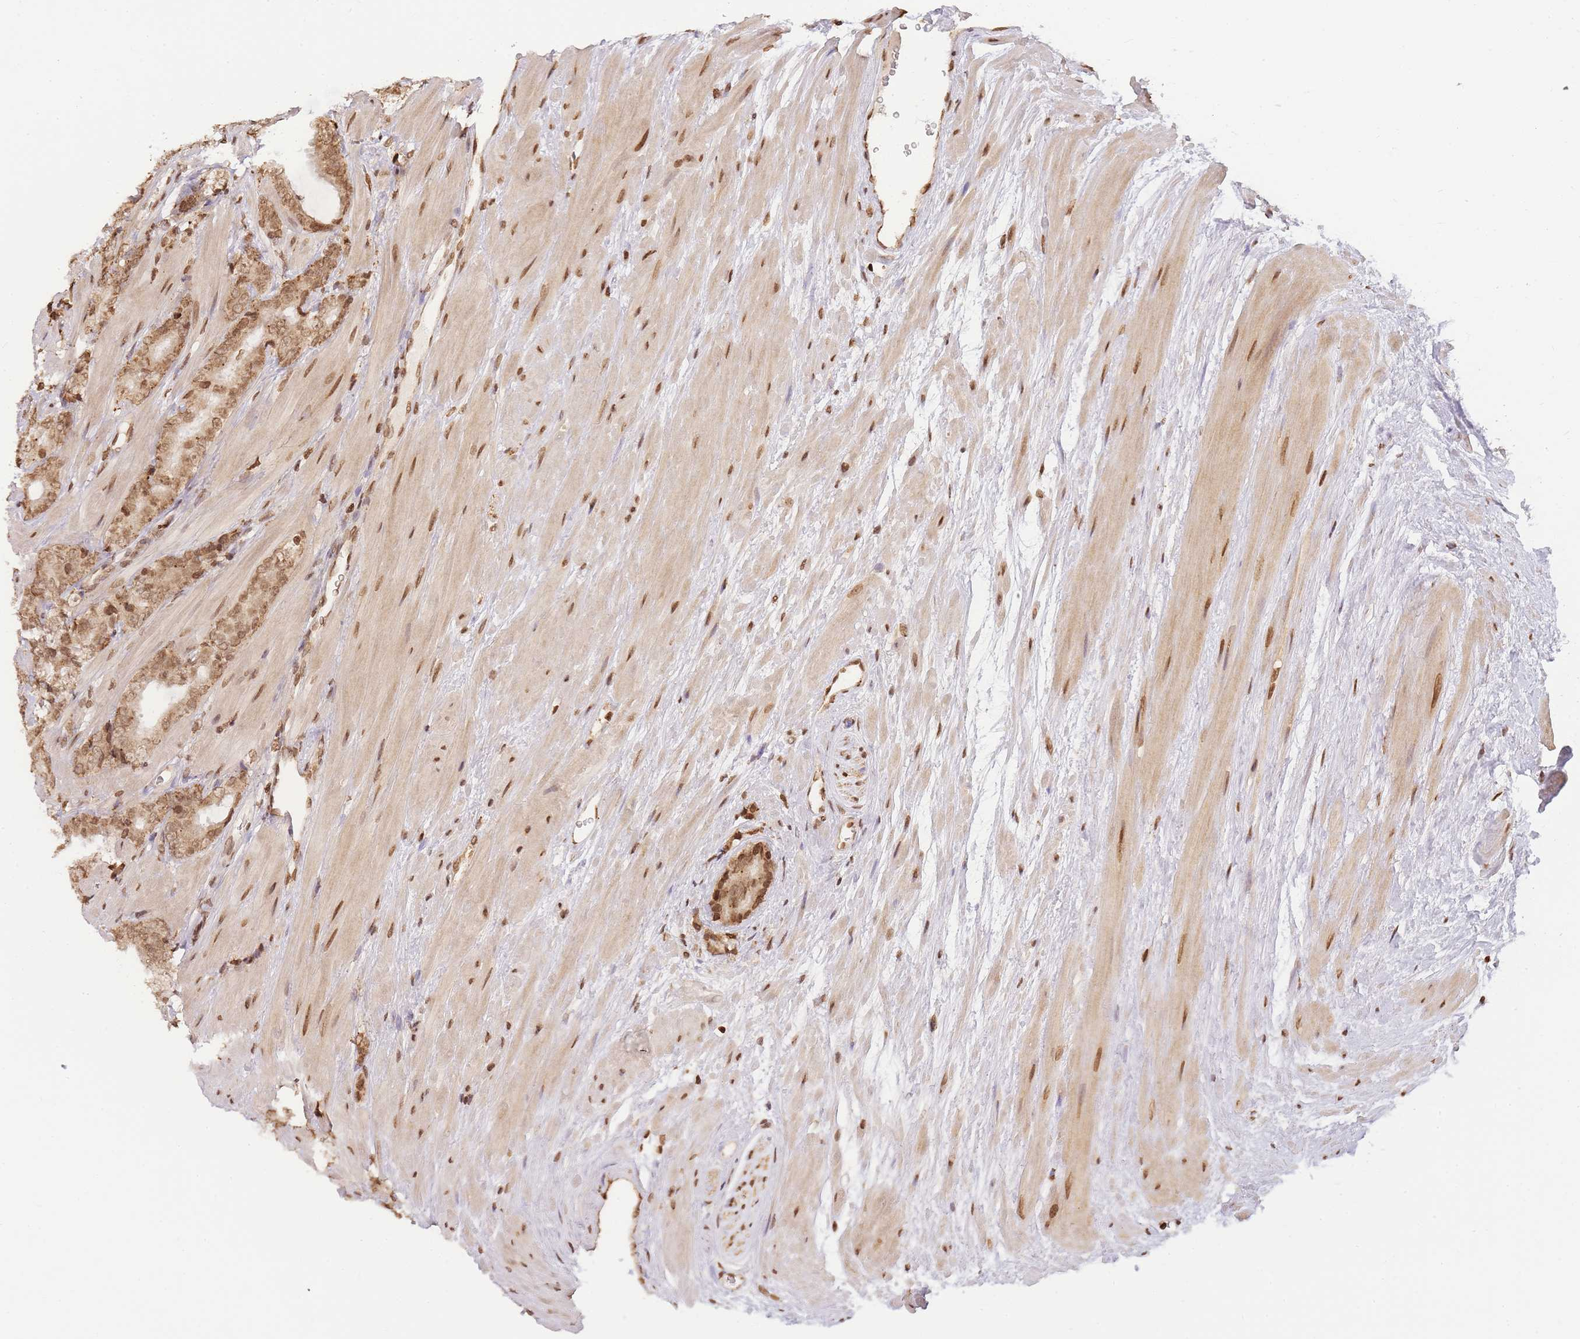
{"staining": {"intensity": "moderate", "quantity": ">75%", "location": "cytoplasmic/membranous,nuclear"}, "tissue": "prostate cancer", "cell_type": "Tumor cells", "image_type": "cancer", "snomed": [{"axis": "morphology", "description": "Adenocarcinoma, High grade"}, {"axis": "topography", "description": "Prostate"}], "caption": "IHC (DAB (3,3'-diaminobenzidine)) staining of human high-grade adenocarcinoma (prostate) shows moderate cytoplasmic/membranous and nuclear protein expression in approximately >75% of tumor cells. The protein of interest is stained brown, and the nuclei are stained in blue (DAB IHC with brightfield microscopy, high magnification).", "gene": "WWTR1", "patient": {"sex": "male", "age": 62}}